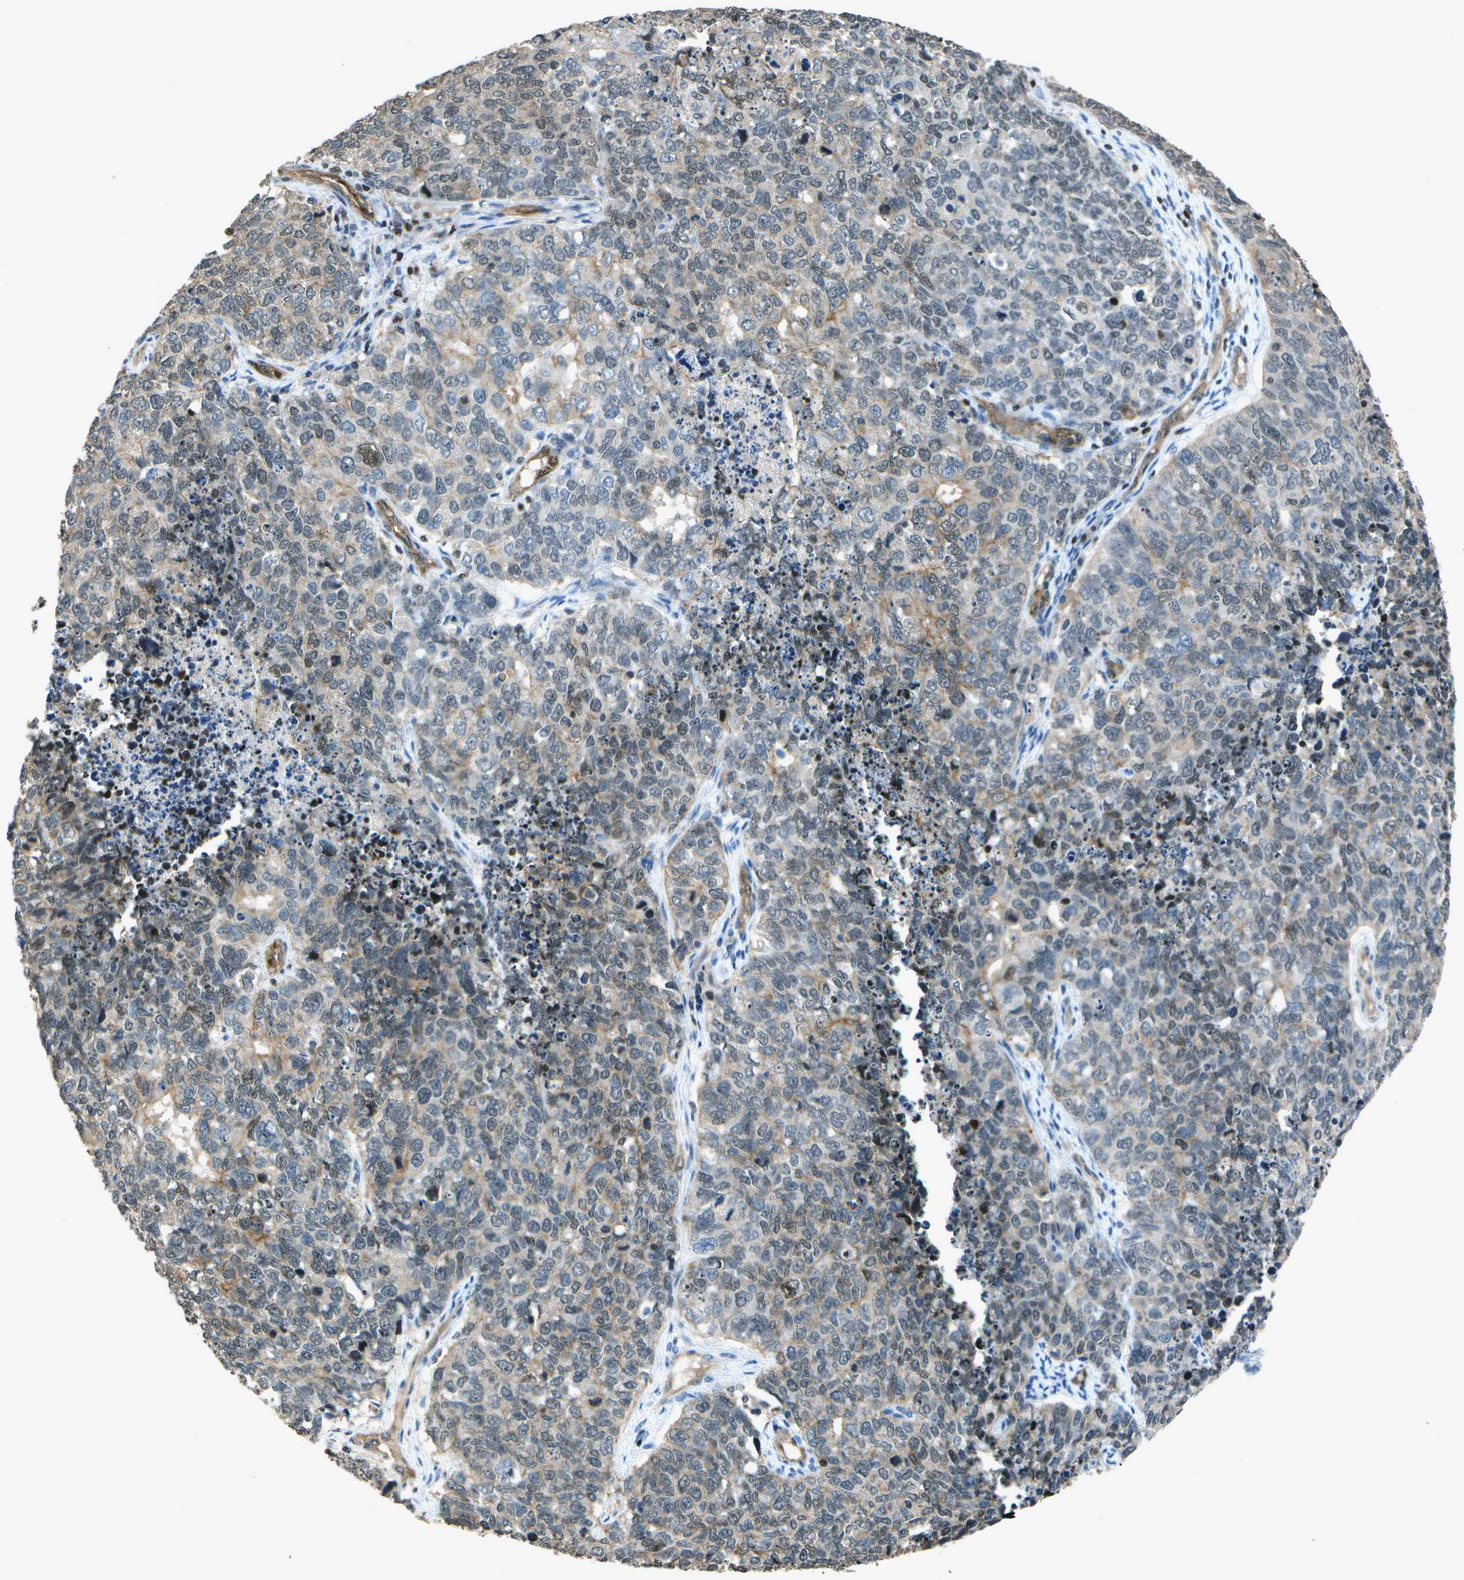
{"staining": {"intensity": "moderate", "quantity": "<25%", "location": "cytoplasmic/membranous,nuclear"}, "tissue": "cervical cancer", "cell_type": "Tumor cells", "image_type": "cancer", "snomed": [{"axis": "morphology", "description": "Squamous cell carcinoma, NOS"}, {"axis": "topography", "description": "Cervix"}], "caption": "The immunohistochemical stain labels moderate cytoplasmic/membranous and nuclear positivity in tumor cells of cervical cancer tissue.", "gene": "PDLIM1", "patient": {"sex": "female", "age": 63}}